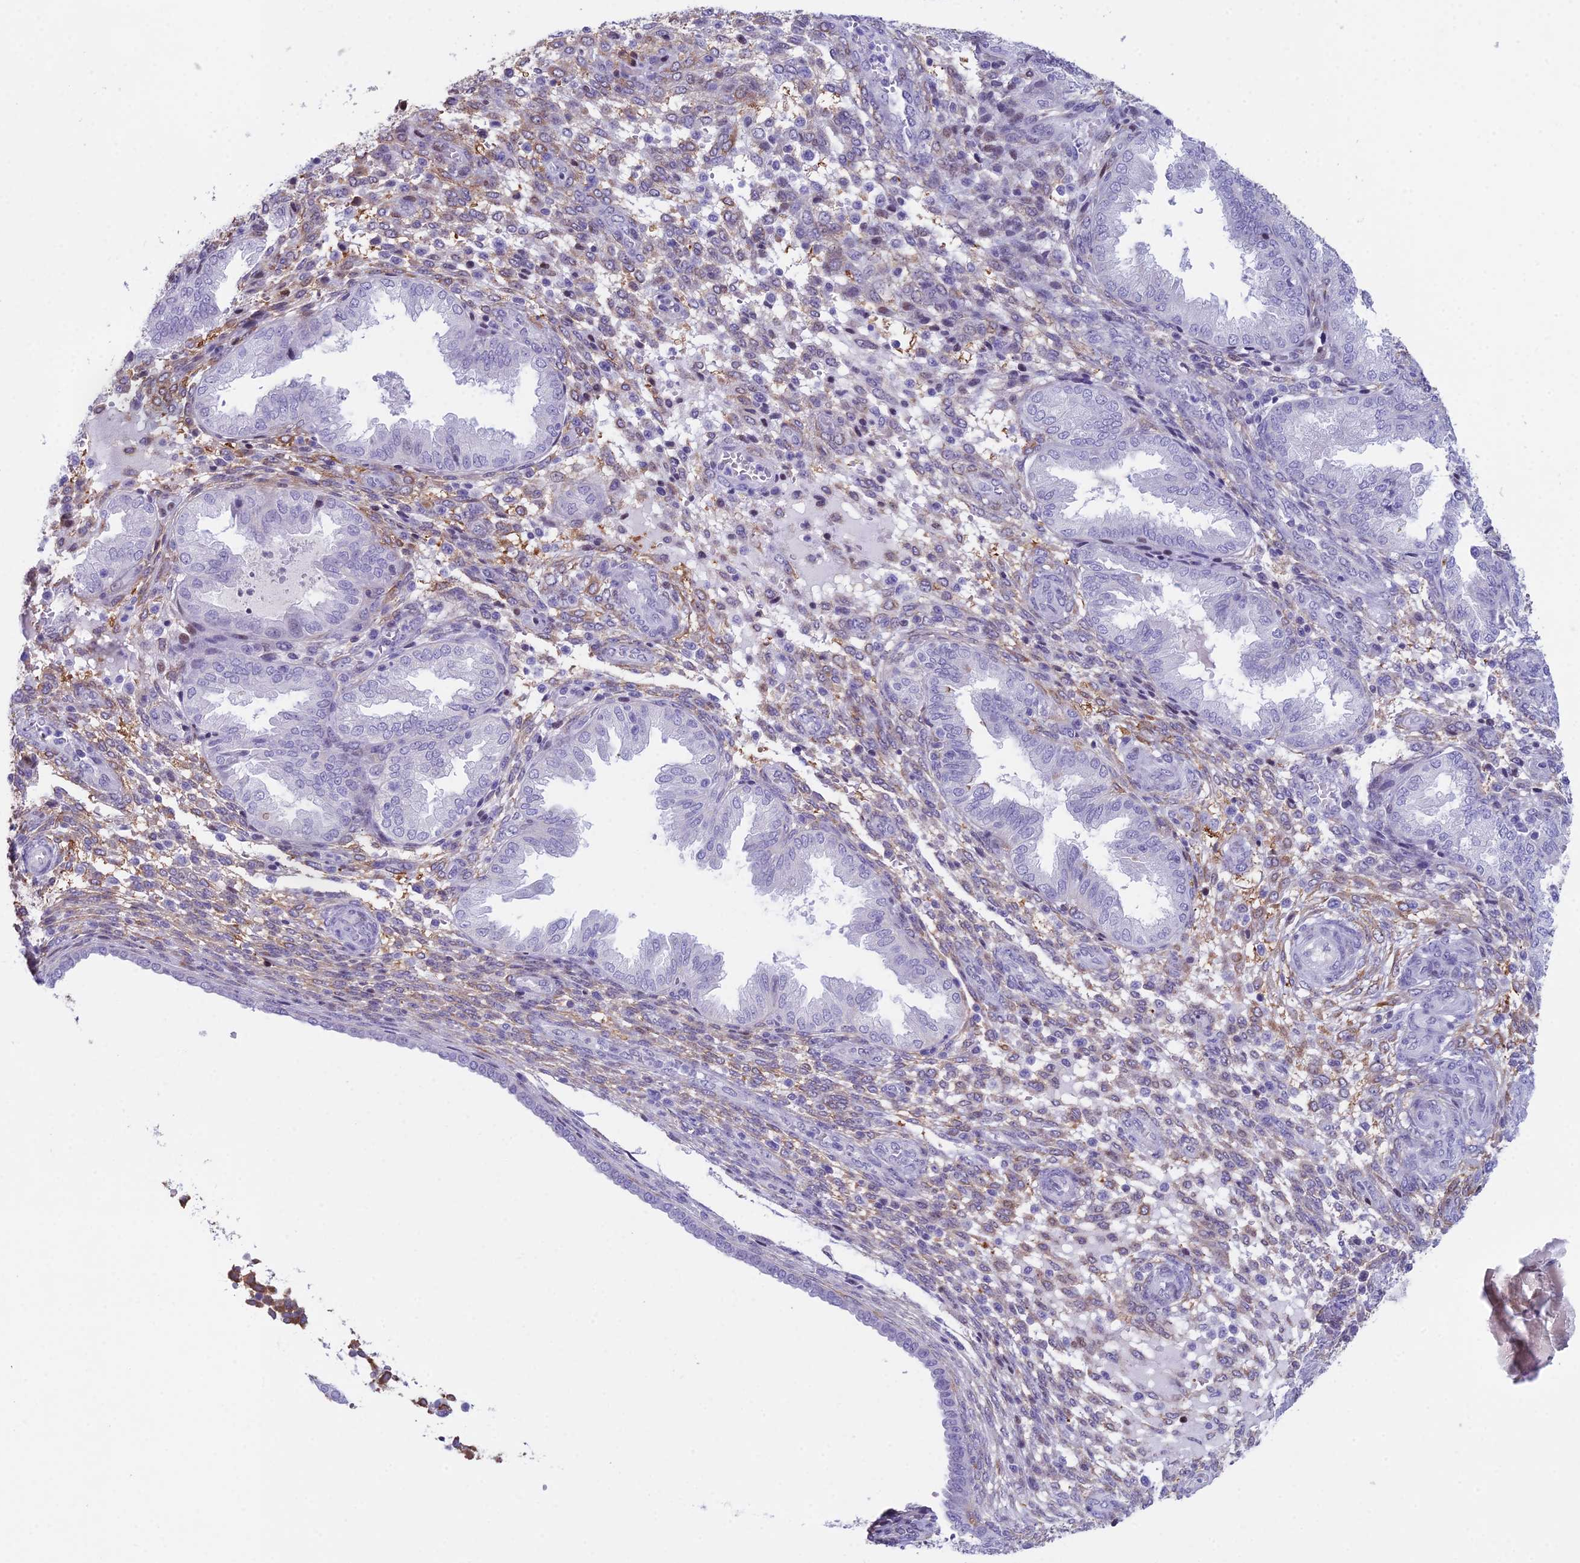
{"staining": {"intensity": "moderate", "quantity": "<25%", "location": "cytoplasmic/membranous"}, "tissue": "endometrium", "cell_type": "Cells in endometrial stroma", "image_type": "normal", "snomed": [{"axis": "morphology", "description": "Normal tissue, NOS"}, {"axis": "topography", "description": "Endometrium"}], "caption": "Cells in endometrial stroma demonstrate moderate cytoplasmic/membranous staining in approximately <25% of cells in normal endometrium. (DAB IHC, brown staining for protein, blue staining for nuclei).", "gene": "CC2D2A", "patient": {"sex": "female", "age": 33}}